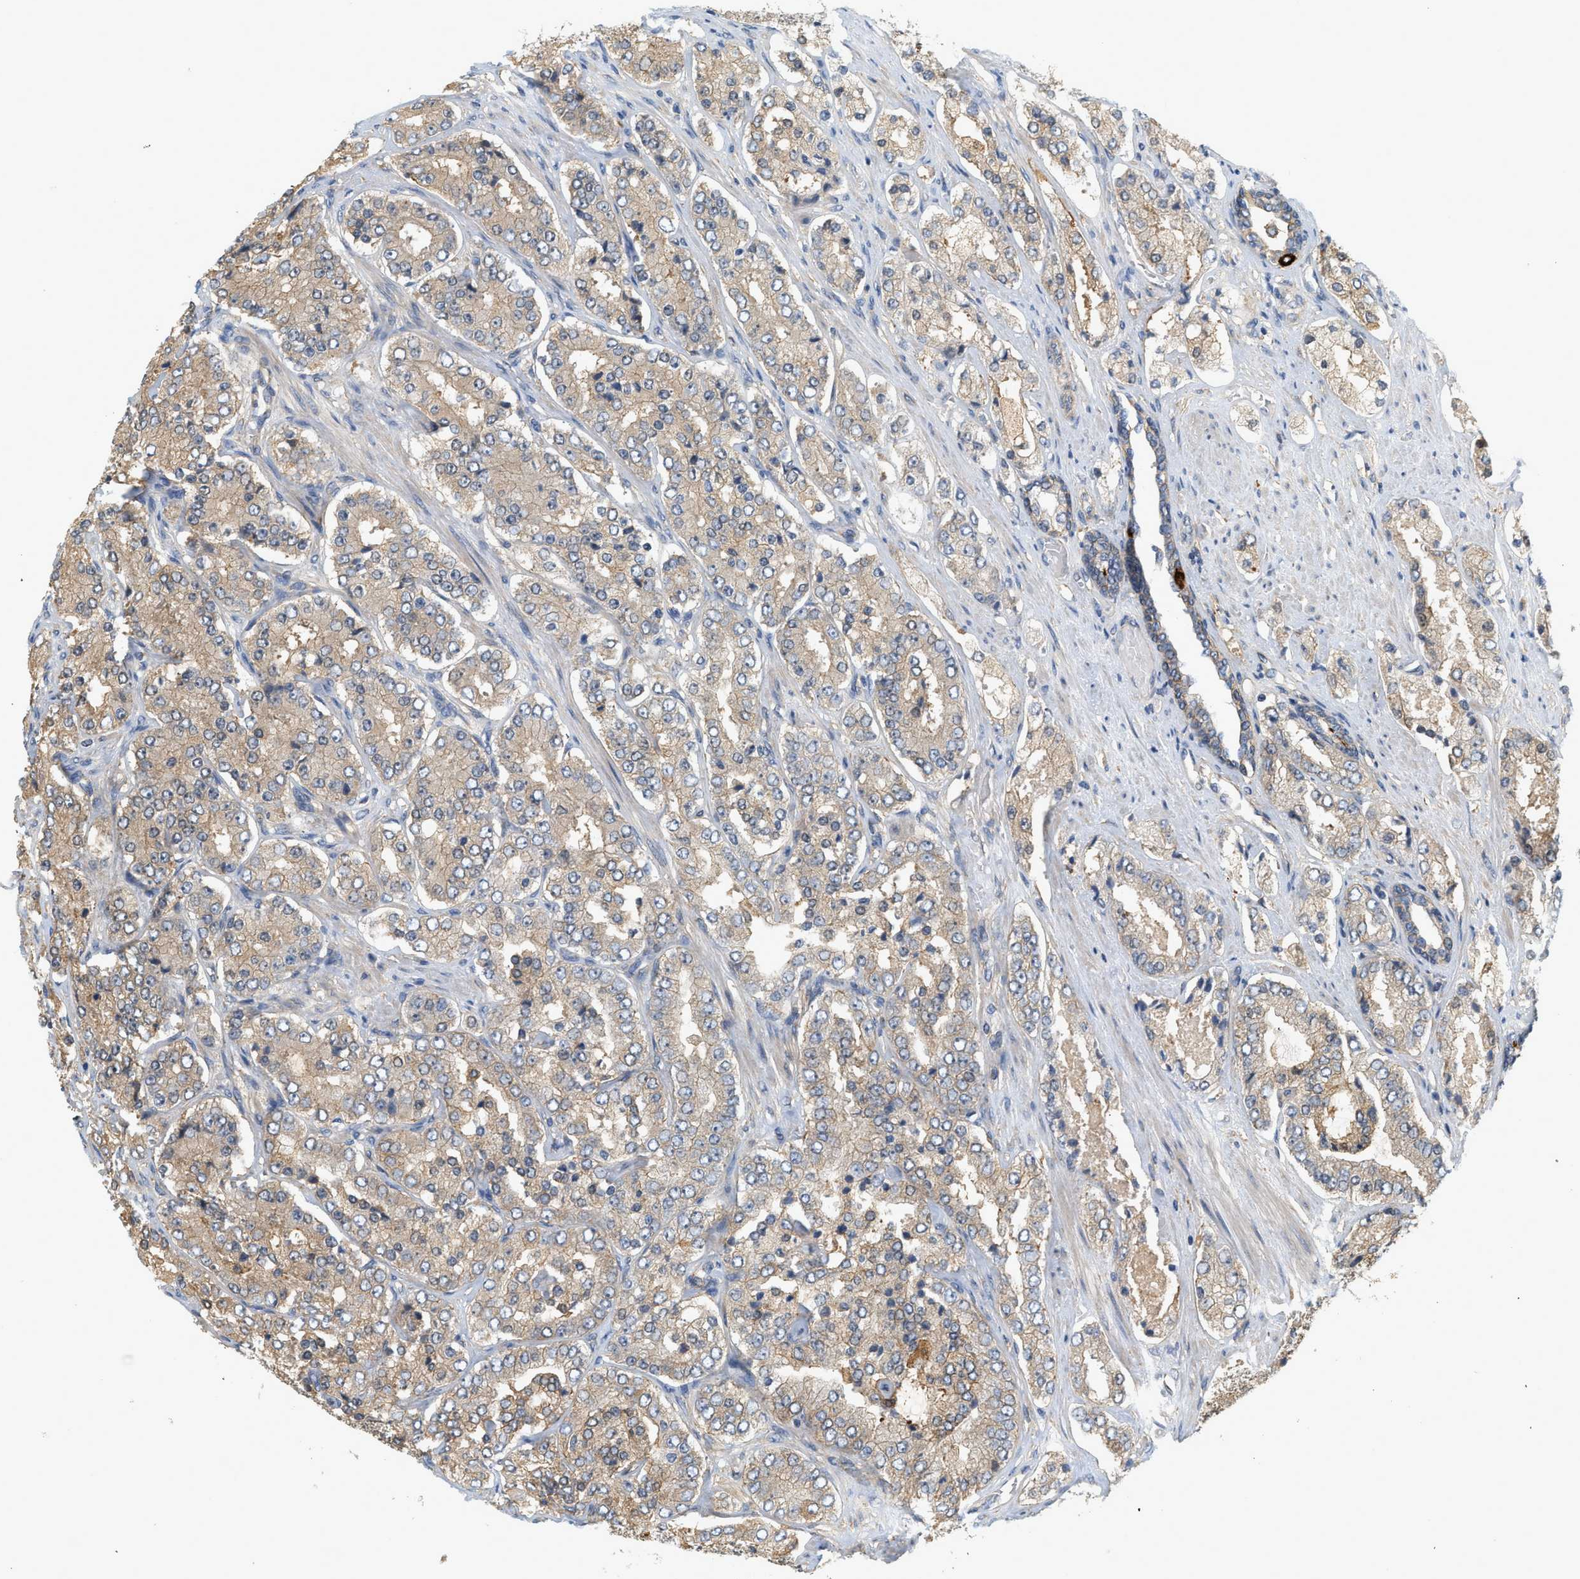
{"staining": {"intensity": "weak", "quantity": ">75%", "location": "cytoplasmic/membranous"}, "tissue": "prostate cancer", "cell_type": "Tumor cells", "image_type": "cancer", "snomed": [{"axis": "morphology", "description": "Adenocarcinoma, High grade"}, {"axis": "topography", "description": "Prostate"}], "caption": "A high-resolution micrograph shows immunohistochemistry staining of prostate adenocarcinoma (high-grade), which shows weak cytoplasmic/membranous positivity in about >75% of tumor cells.", "gene": "CTXN1", "patient": {"sex": "male", "age": 65}}